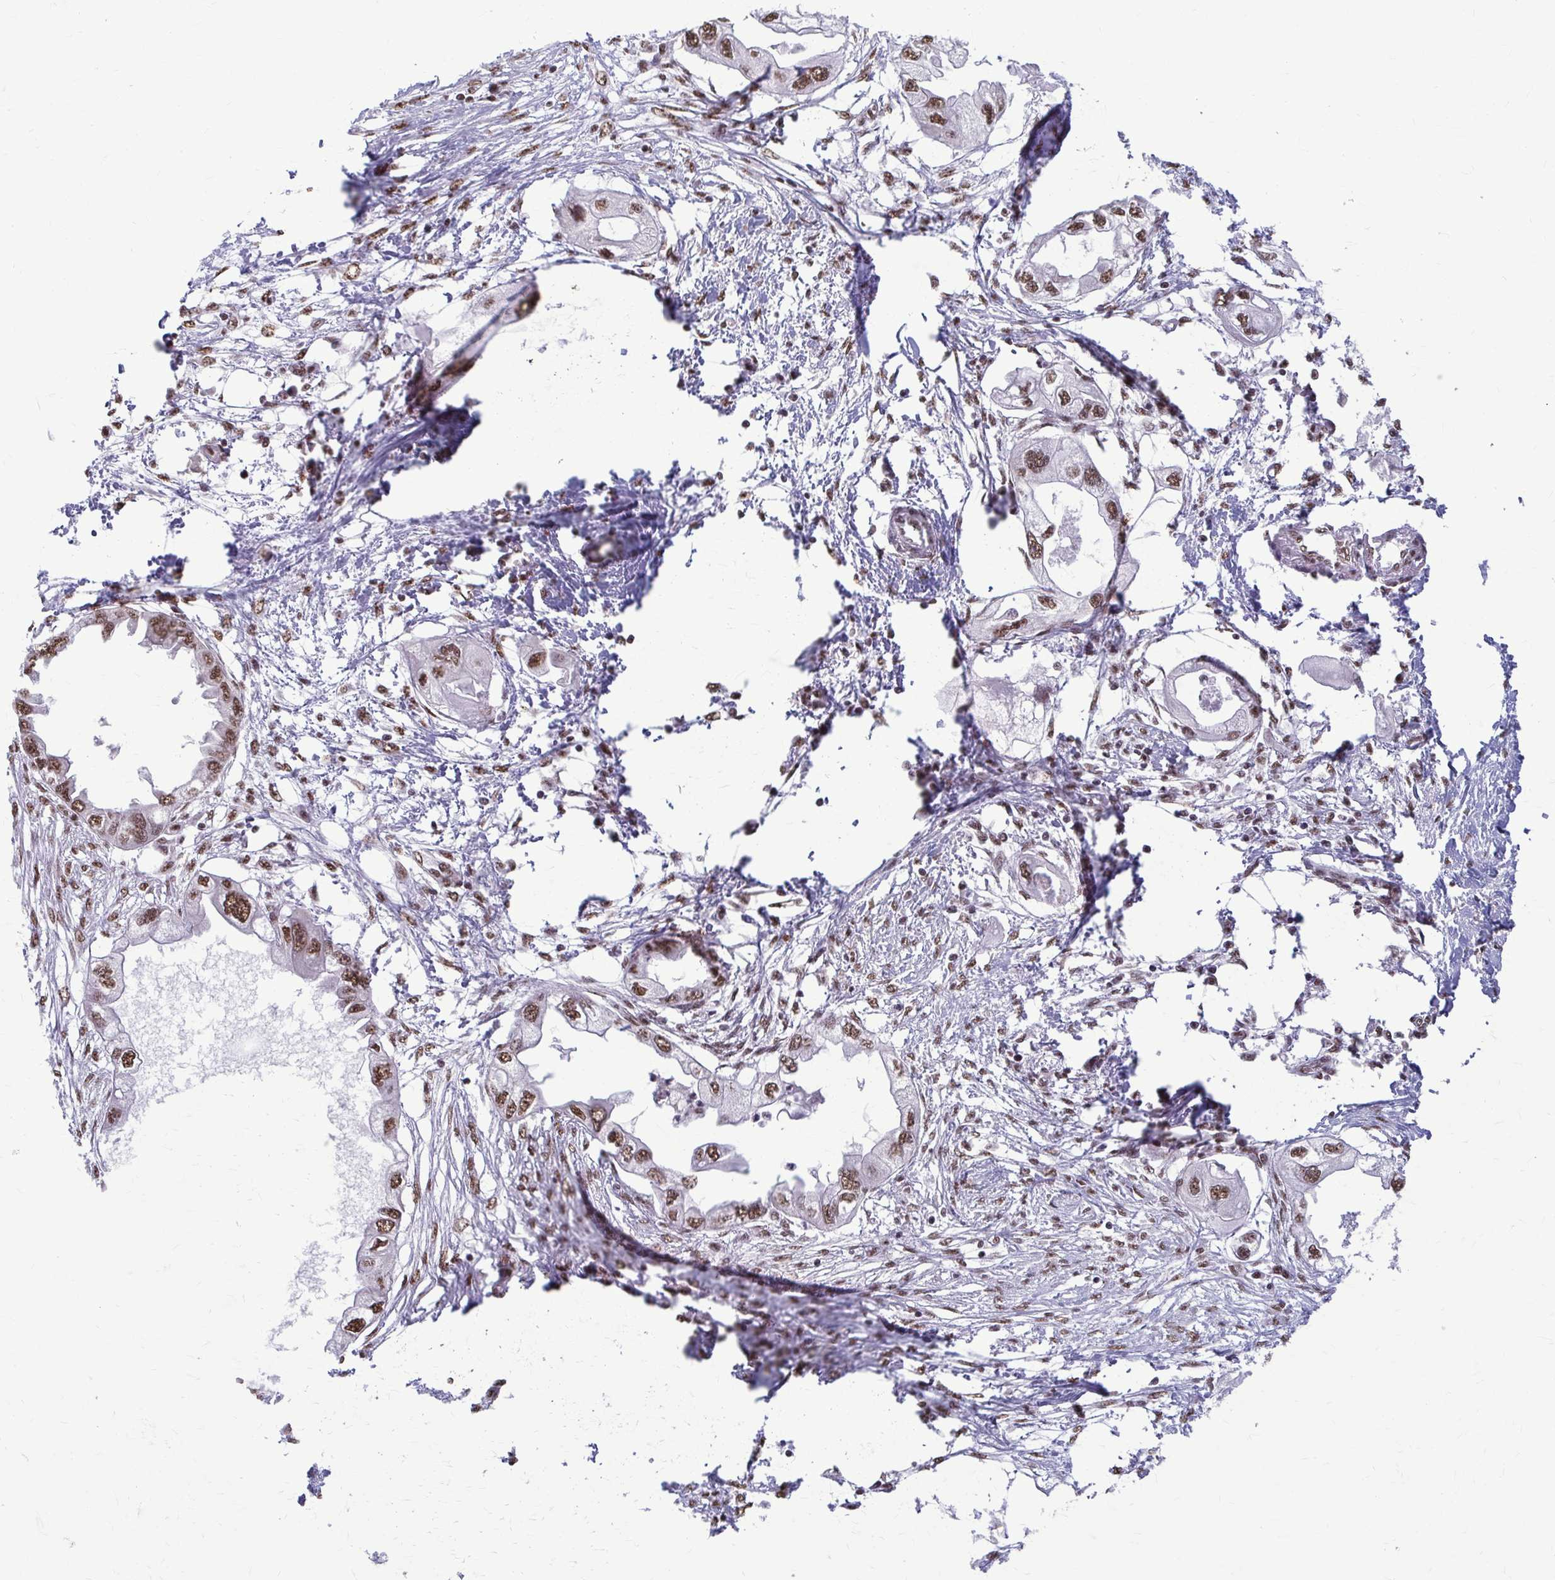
{"staining": {"intensity": "moderate", "quantity": ">75%", "location": "nuclear"}, "tissue": "endometrial cancer", "cell_type": "Tumor cells", "image_type": "cancer", "snomed": [{"axis": "morphology", "description": "Adenocarcinoma, NOS"}, {"axis": "morphology", "description": "Adenocarcinoma, metastatic, NOS"}, {"axis": "topography", "description": "Adipose tissue"}, {"axis": "topography", "description": "Endometrium"}], "caption": "Immunohistochemical staining of endometrial cancer demonstrates medium levels of moderate nuclear staining in approximately >75% of tumor cells. (Stains: DAB (3,3'-diaminobenzidine) in brown, nuclei in blue, Microscopy: brightfield microscopy at high magnification).", "gene": "SNRPA", "patient": {"sex": "female", "age": 67}}